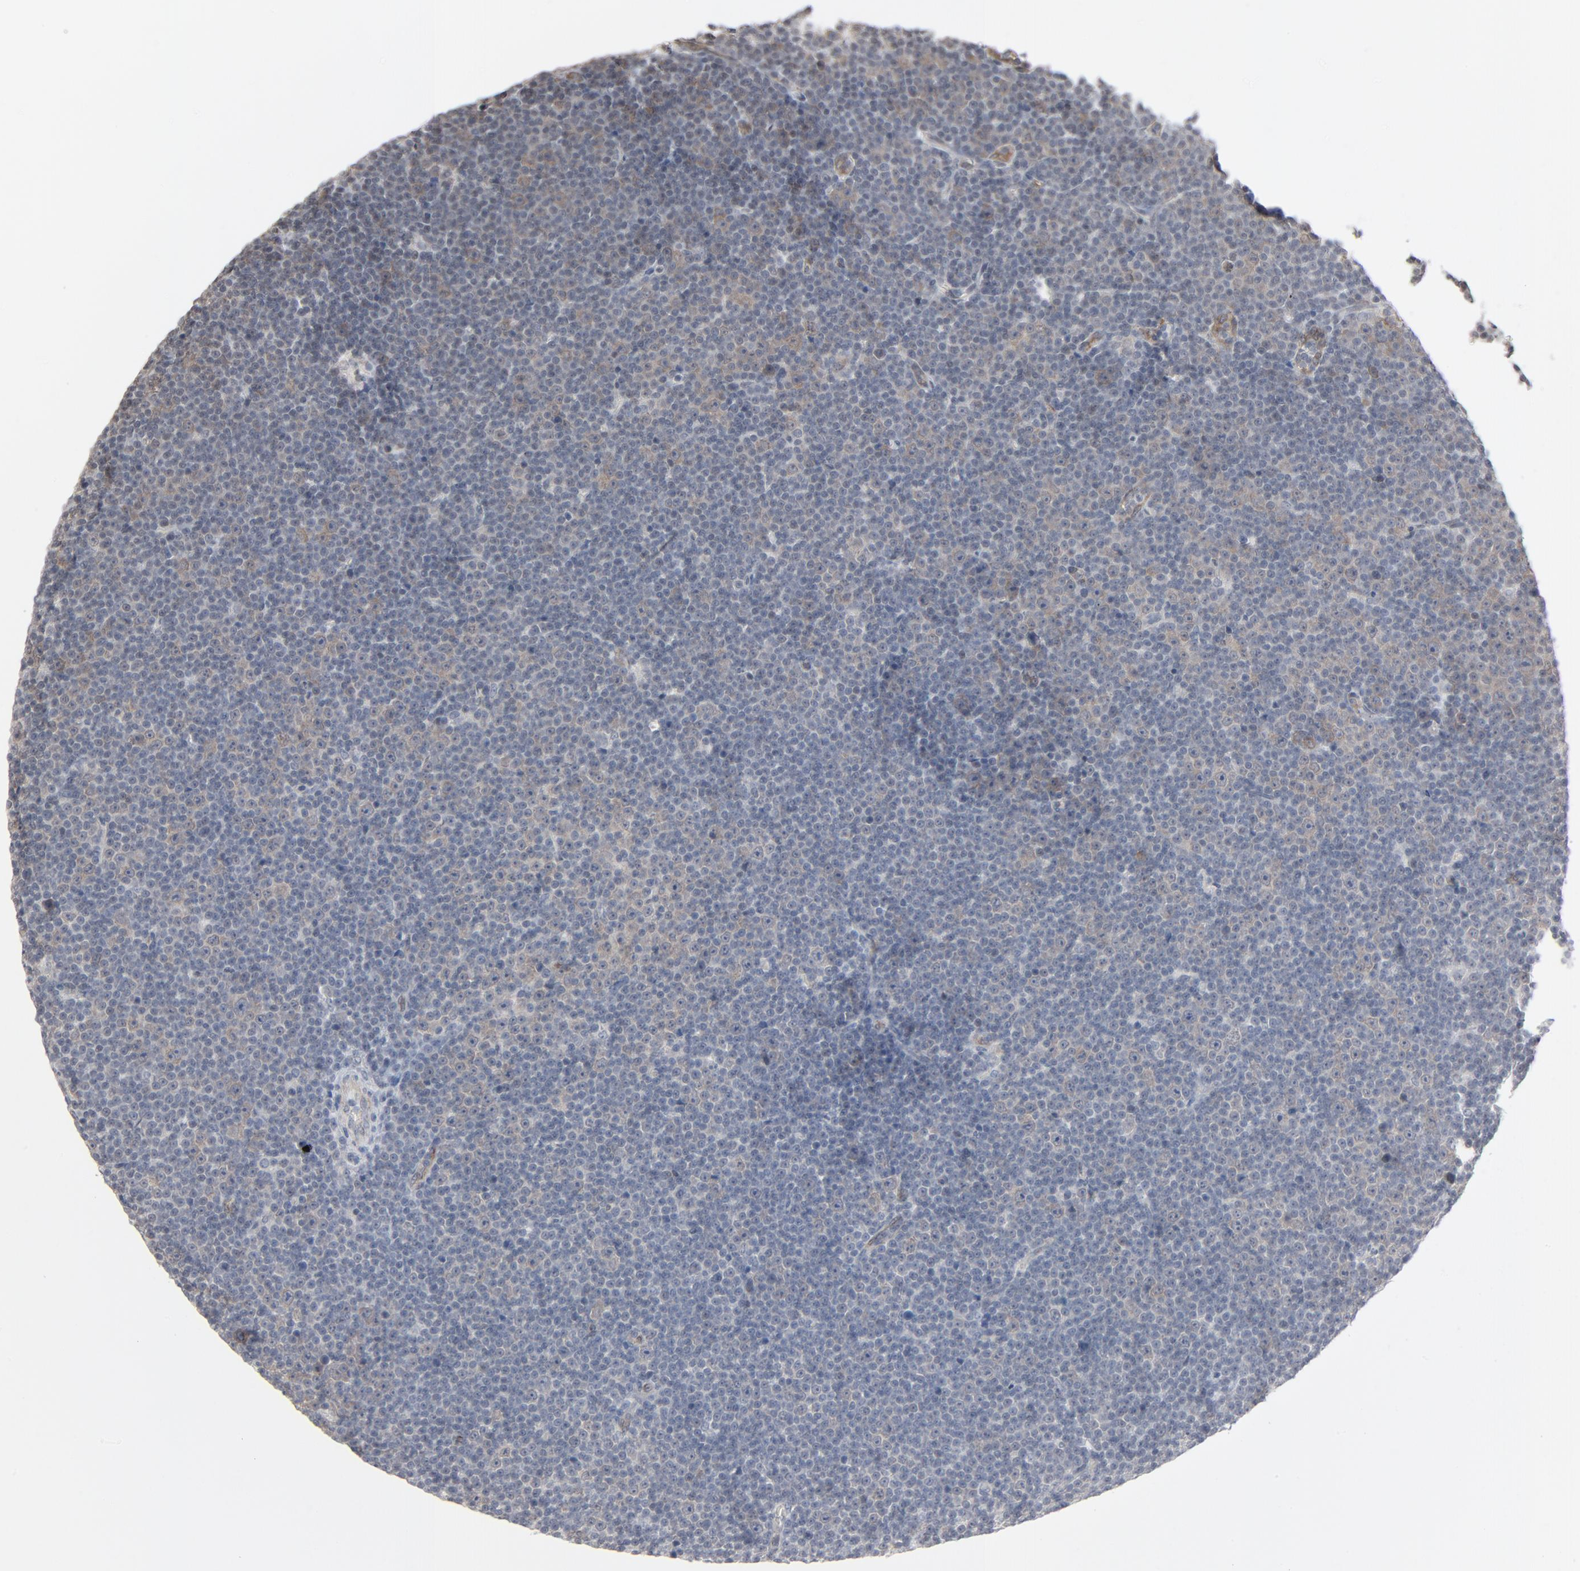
{"staining": {"intensity": "weak", "quantity": "<25%", "location": "cytoplasmic/membranous"}, "tissue": "lymphoma", "cell_type": "Tumor cells", "image_type": "cancer", "snomed": [{"axis": "morphology", "description": "Malignant lymphoma, non-Hodgkin's type, Low grade"}, {"axis": "topography", "description": "Lymph node"}], "caption": "High power microscopy image of an immunohistochemistry histopathology image of lymphoma, revealing no significant staining in tumor cells.", "gene": "ITPR3", "patient": {"sex": "female", "age": 67}}